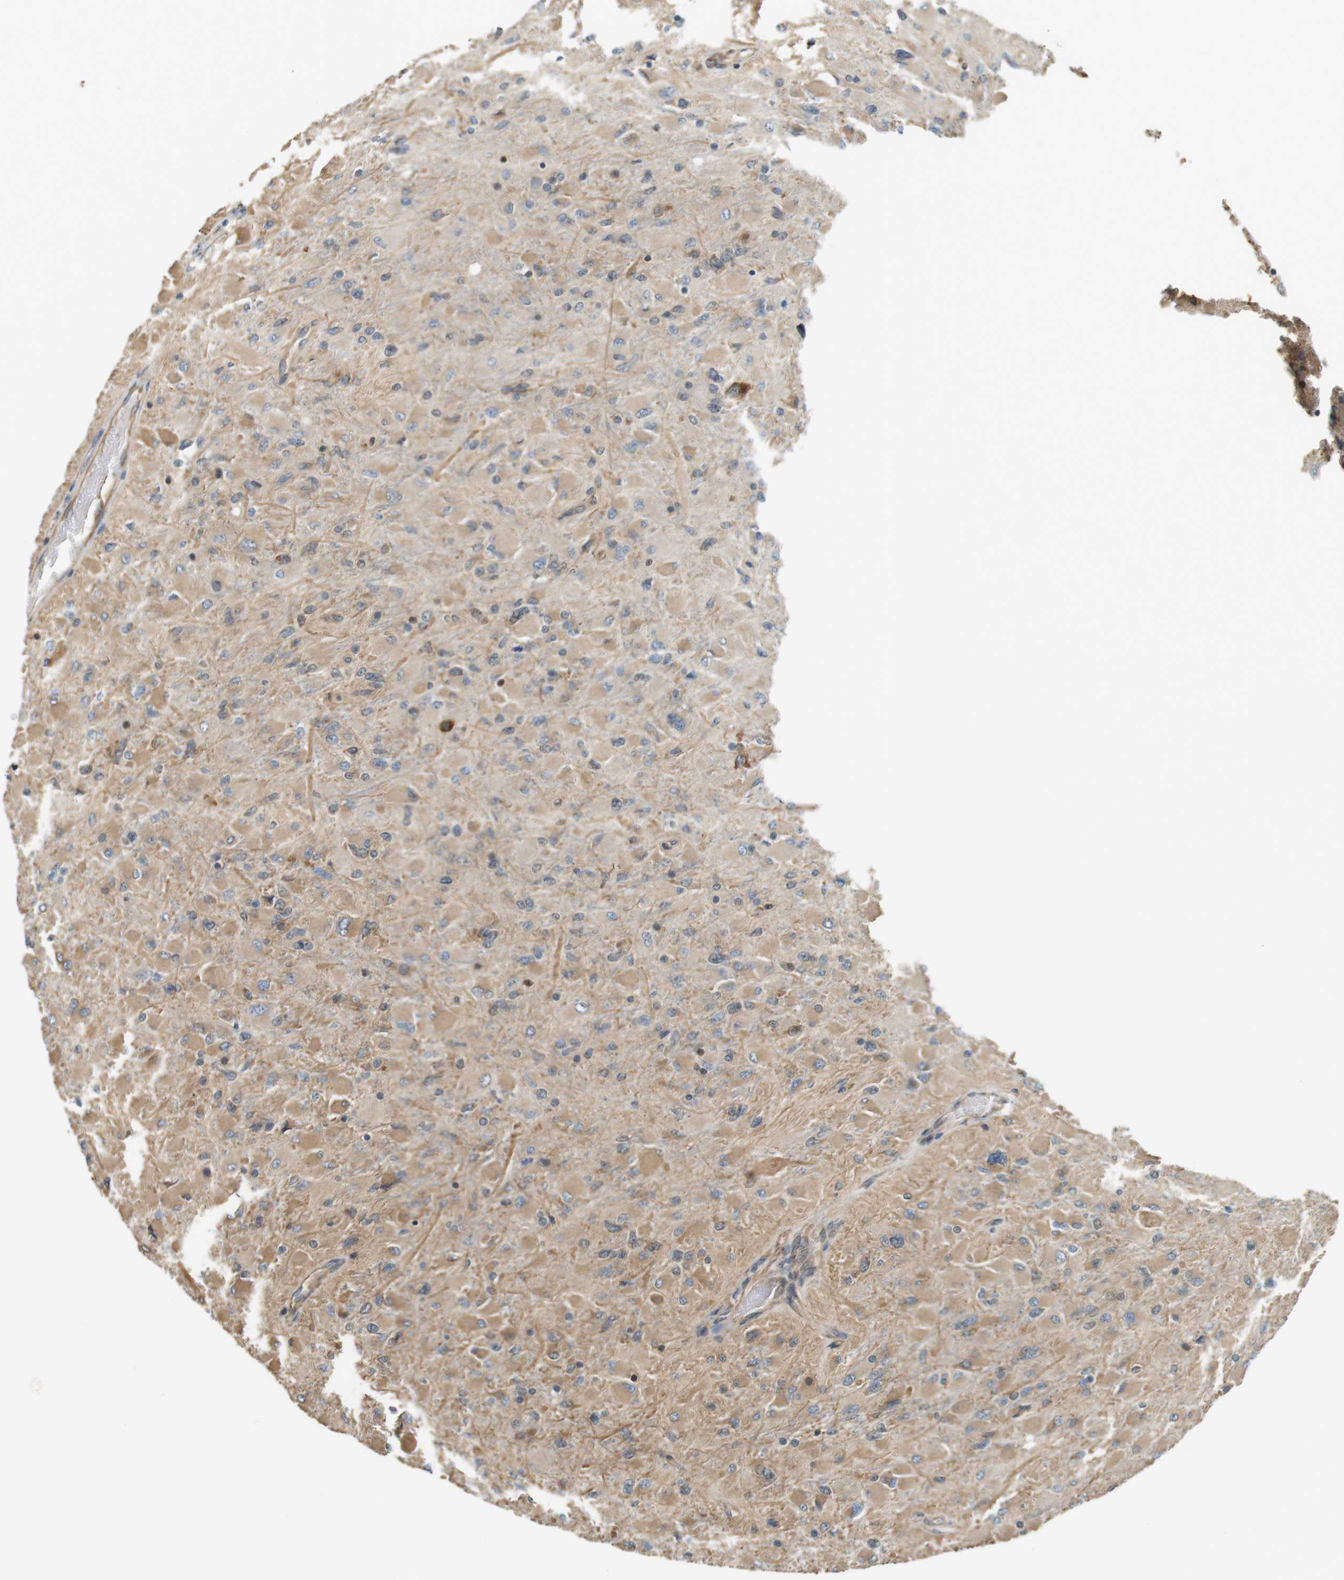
{"staining": {"intensity": "moderate", "quantity": ">75%", "location": "cytoplasmic/membranous"}, "tissue": "glioma", "cell_type": "Tumor cells", "image_type": "cancer", "snomed": [{"axis": "morphology", "description": "Glioma, malignant, High grade"}, {"axis": "topography", "description": "Cerebral cortex"}], "caption": "The histopathology image exhibits a brown stain indicating the presence of a protein in the cytoplasmic/membranous of tumor cells in glioma. (DAB IHC, brown staining for protein, blue staining for nuclei).", "gene": "PA2G4", "patient": {"sex": "female", "age": 36}}